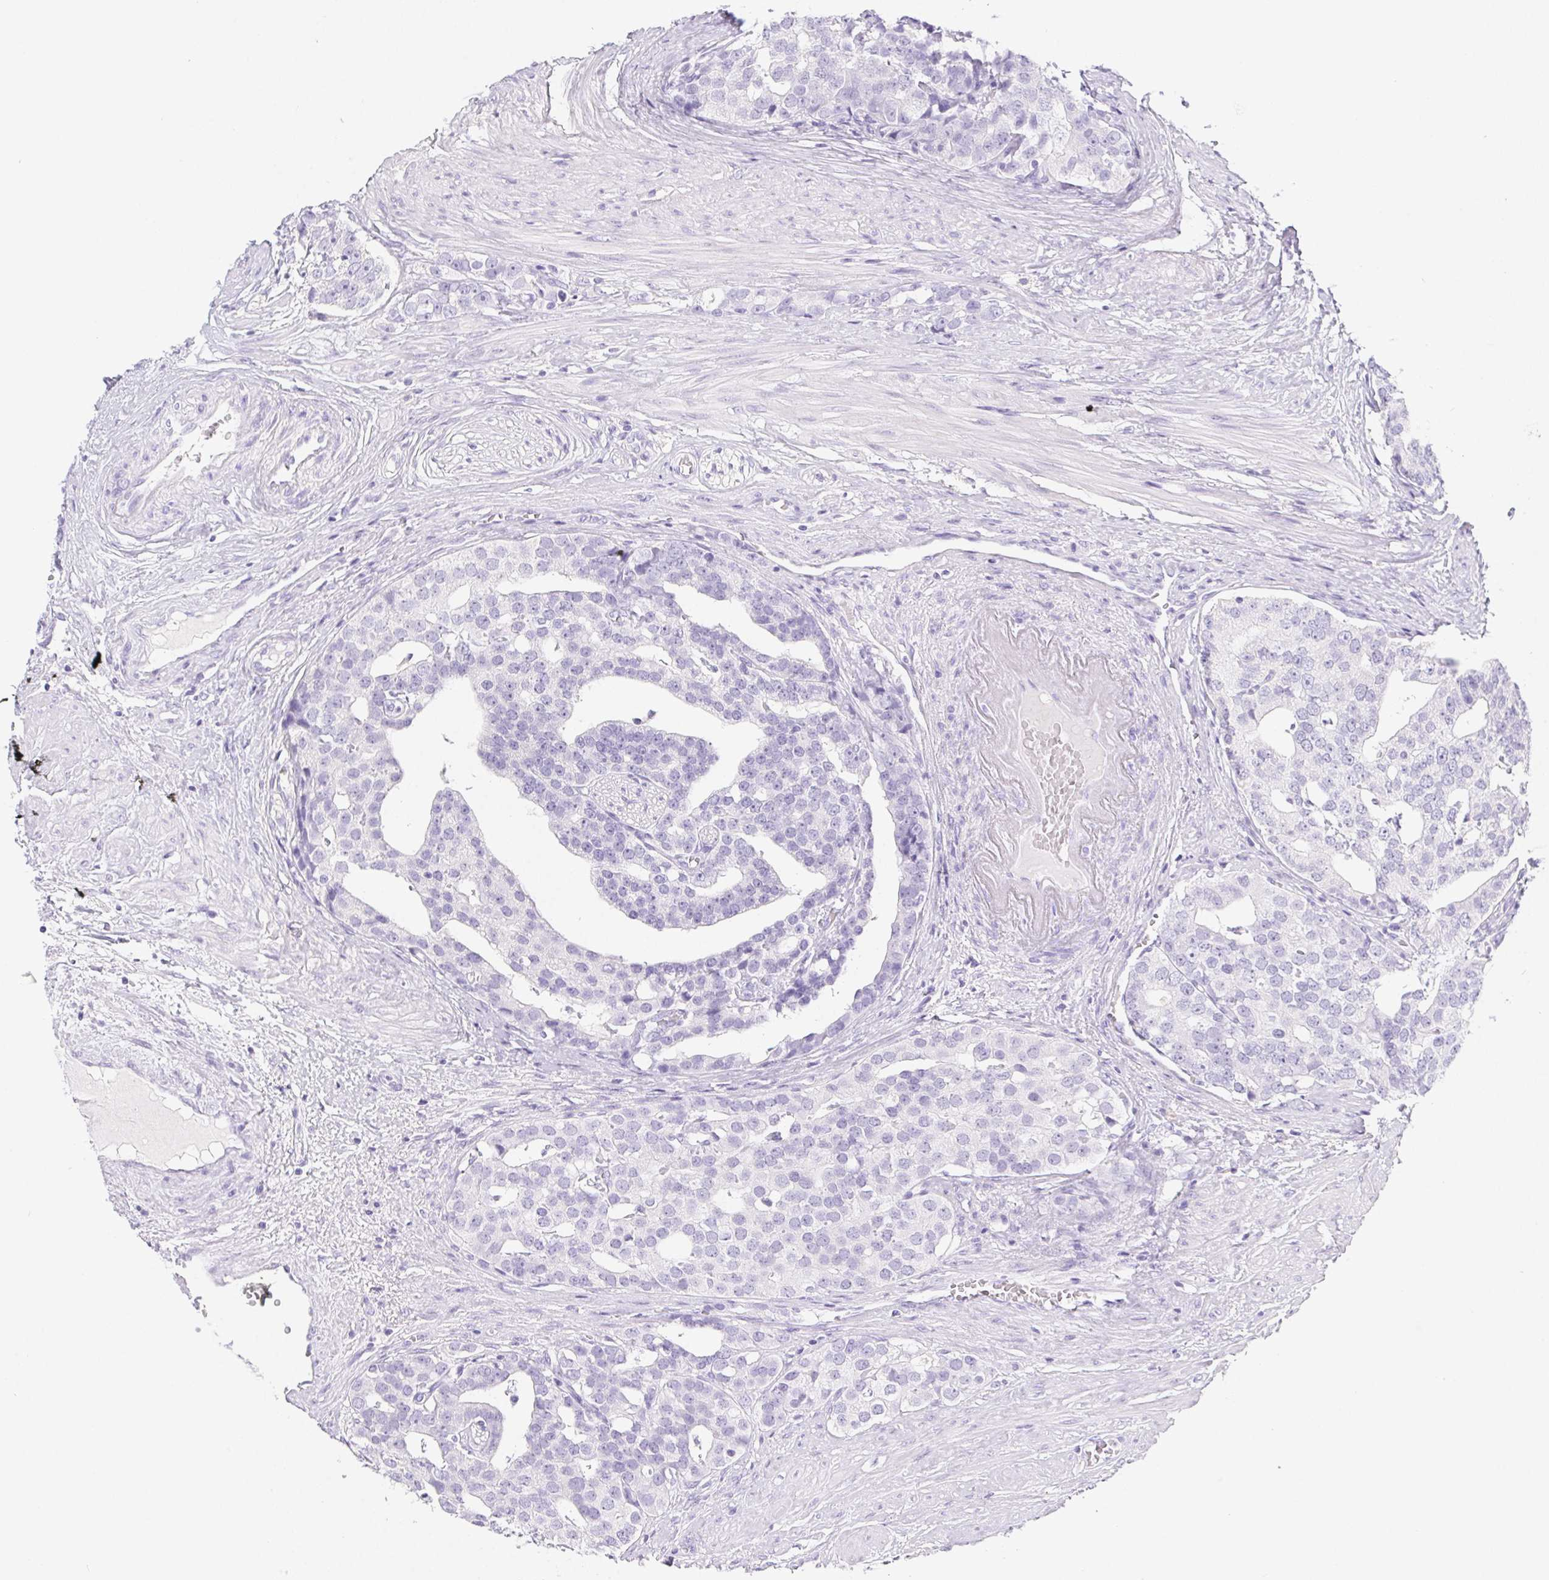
{"staining": {"intensity": "negative", "quantity": "none", "location": "none"}, "tissue": "prostate cancer", "cell_type": "Tumor cells", "image_type": "cancer", "snomed": [{"axis": "morphology", "description": "Adenocarcinoma, High grade"}, {"axis": "topography", "description": "Prostate"}], "caption": "An IHC photomicrograph of prostate high-grade adenocarcinoma is shown. There is no staining in tumor cells of prostate high-grade adenocarcinoma.", "gene": "PNLIP", "patient": {"sex": "male", "age": 71}}